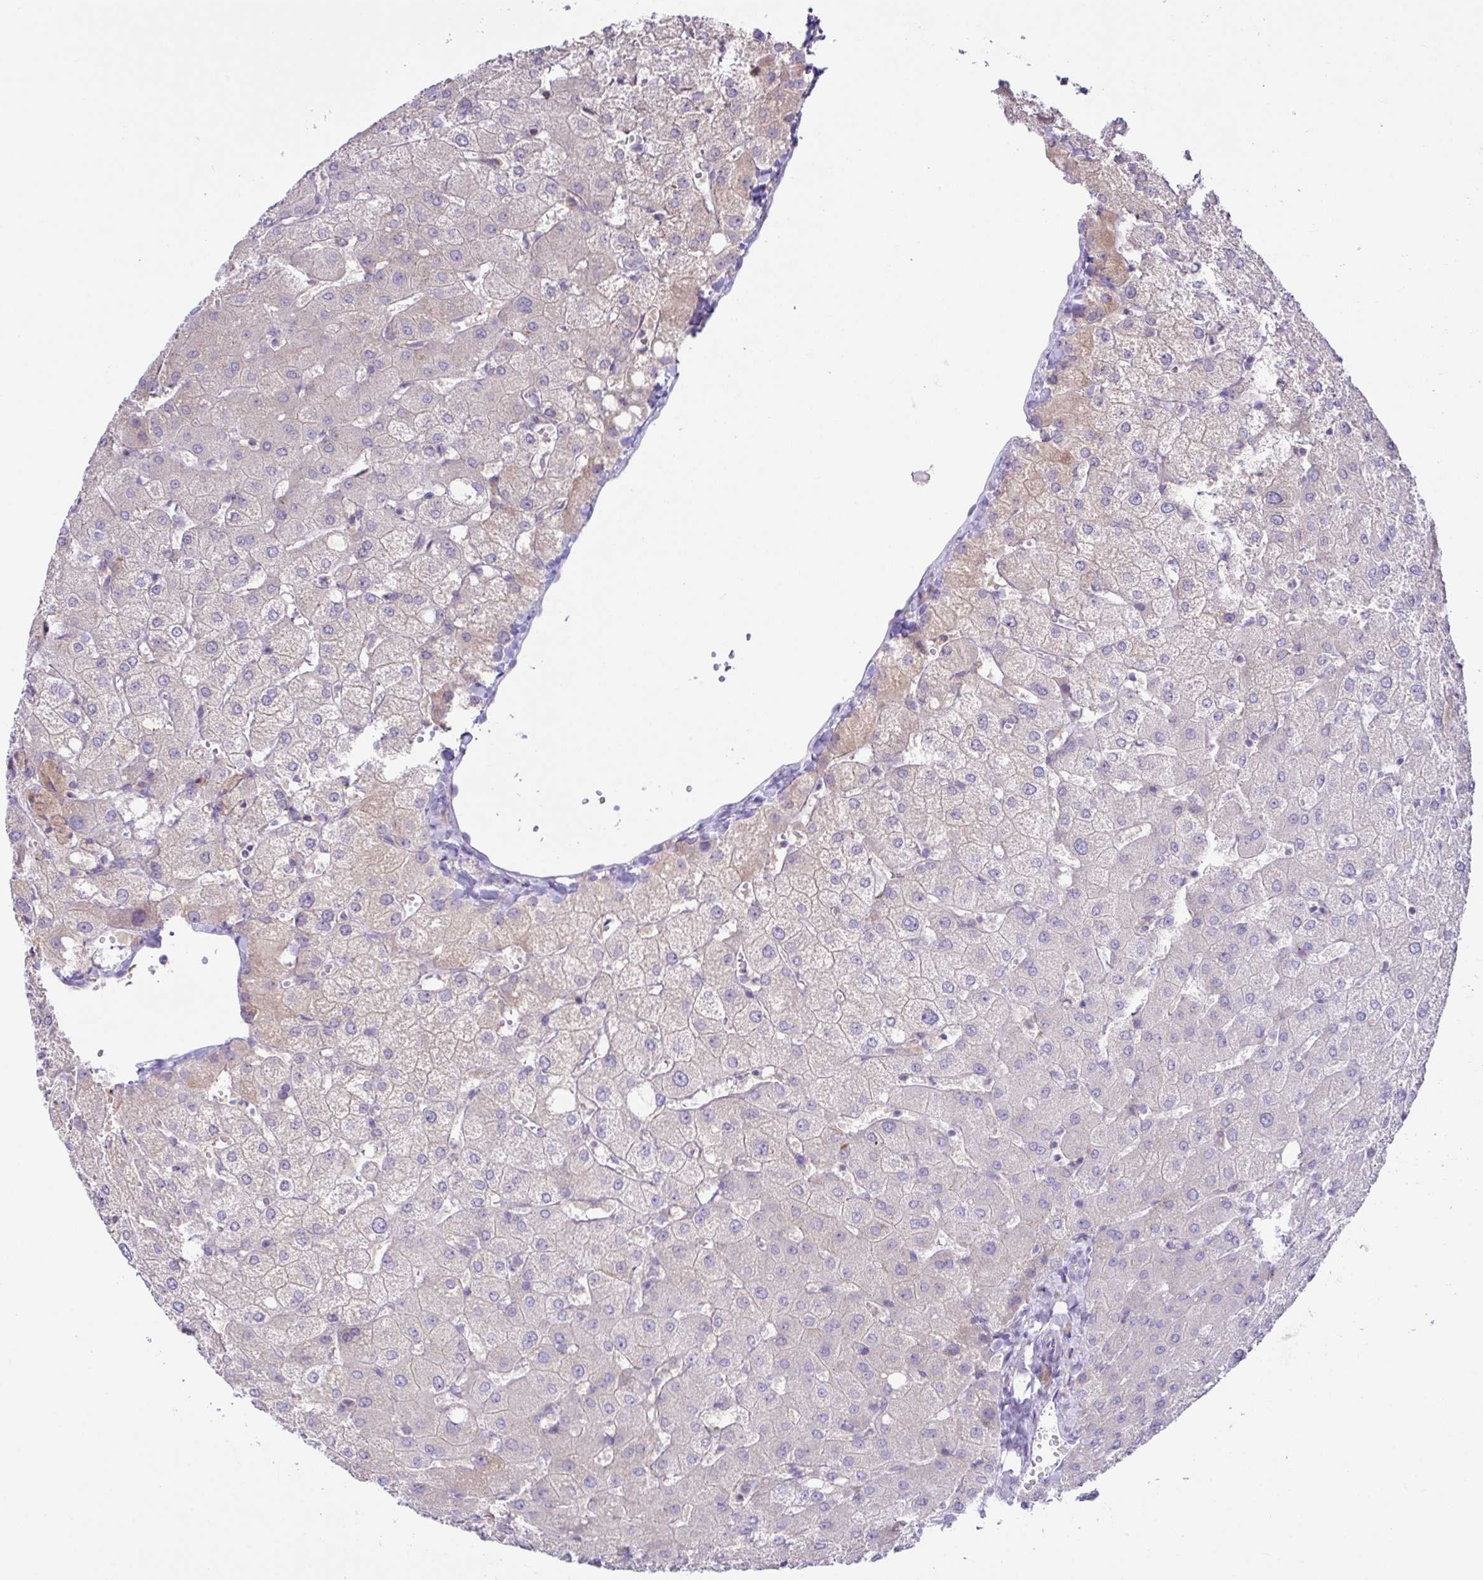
{"staining": {"intensity": "negative", "quantity": "none", "location": "none"}, "tissue": "liver", "cell_type": "Cholangiocytes", "image_type": "normal", "snomed": [{"axis": "morphology", "description": "Normal tissue, NOS"}, {"axis": "topography", "description": "Liver"}], "caption": "There is no significant staining in cholangiocytes of liver.", "gene": "D2HGDH", "patient": {"sex": "female", "age": 54}}